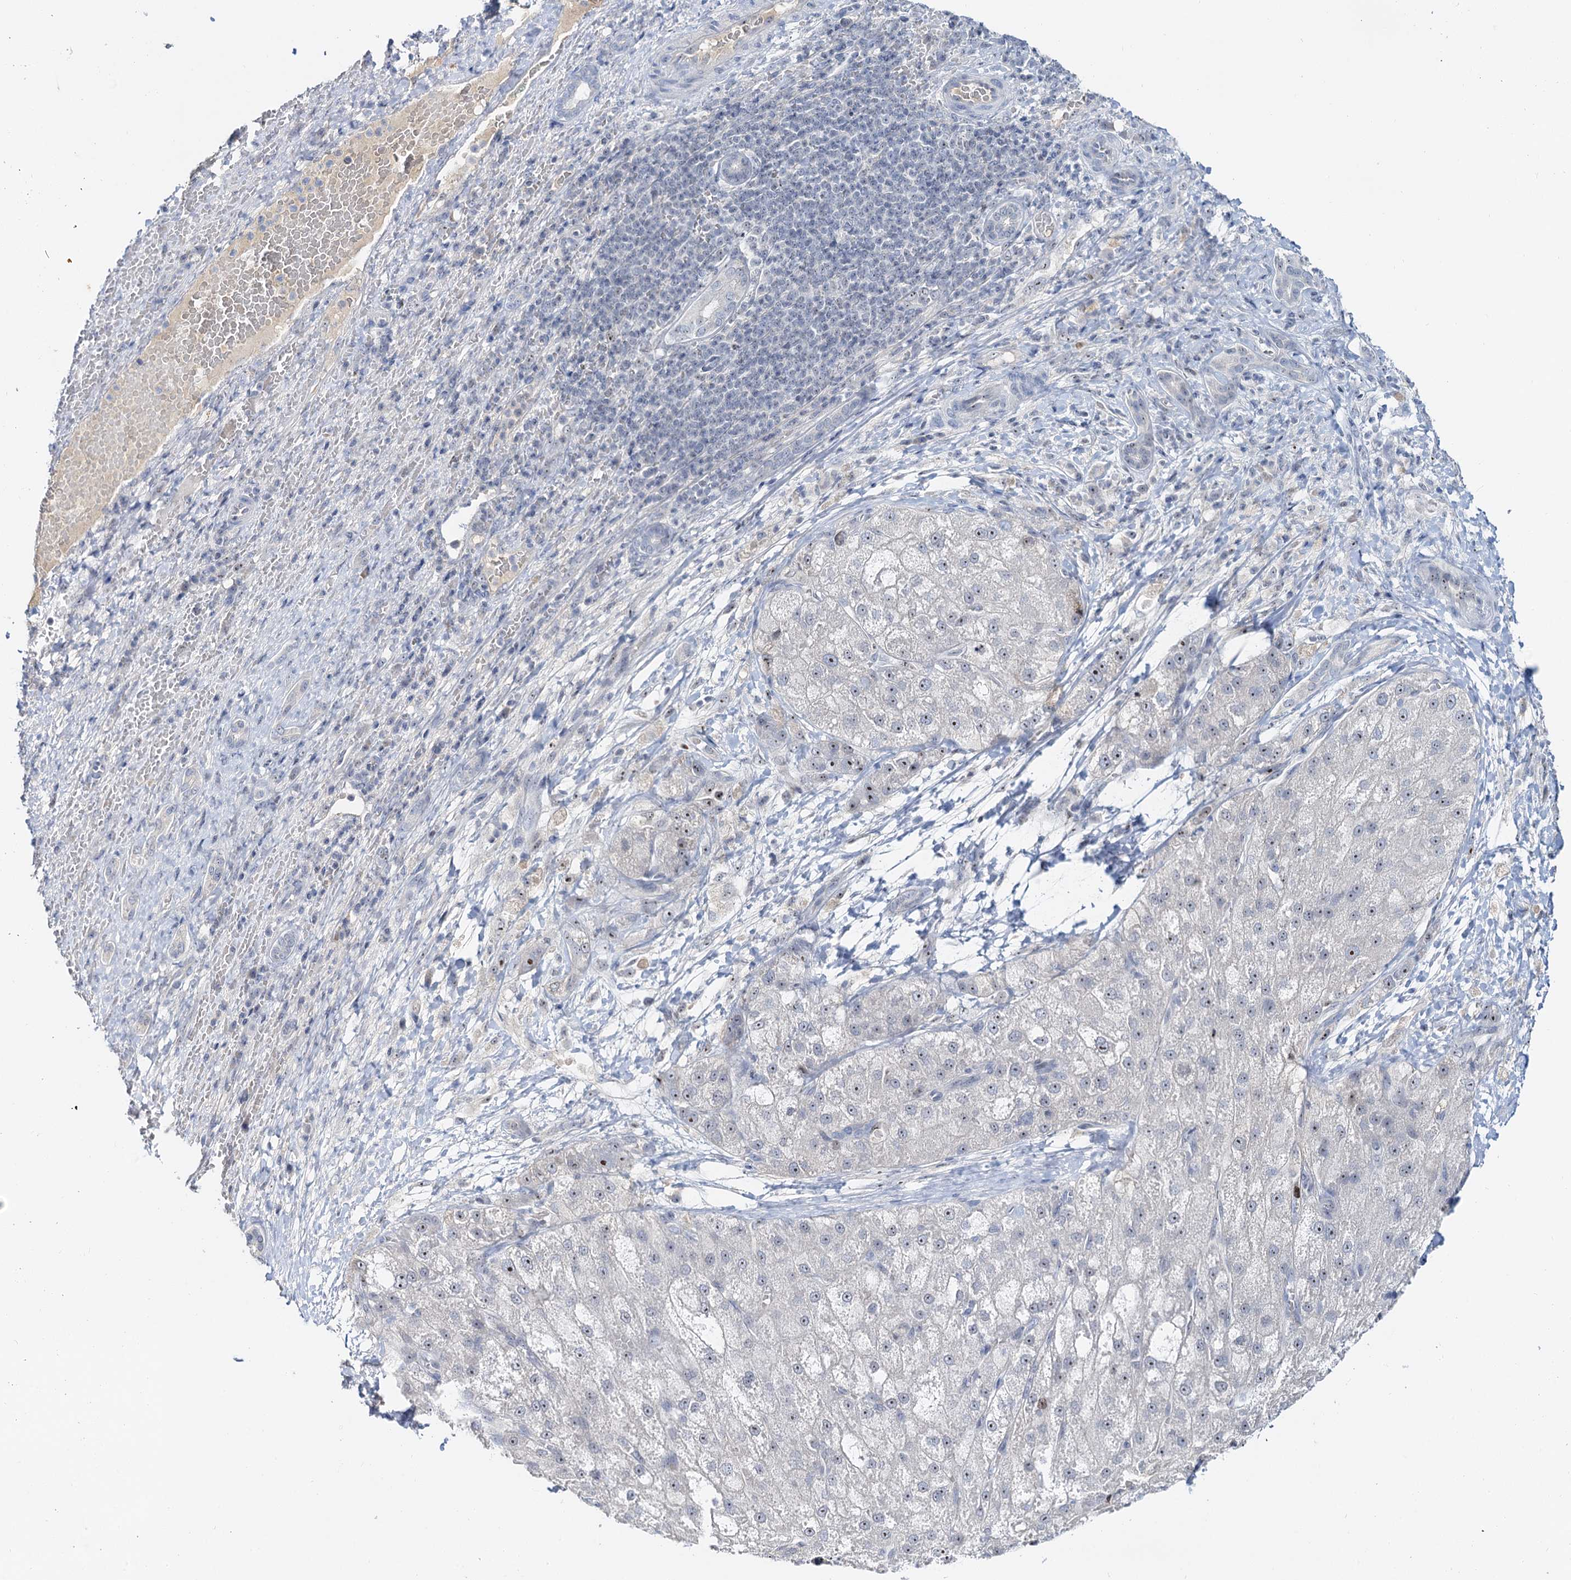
{"staining": {"intensity": "weak", "quantity": "<25%", "location": "nuclear"}, "tissue": "liver cancer", "cell_type": "Tumor cells", "image_type": "cancer", "snomed": [{"axis": "morphology", "description": "Normal tissue, NOS"}, {"axis": "morphology", "description": "Carcinoma, Hepatocellular, NOS"}, {"axis": "topography", "description": "Liver"}], "caption": "A micrograph of hepatocellular carcinoma (liver) stained for a protein exhibits no brown staining in tumor cells.", "gene": "NOP2", "patient": {"sex": "male", "age": 57}}